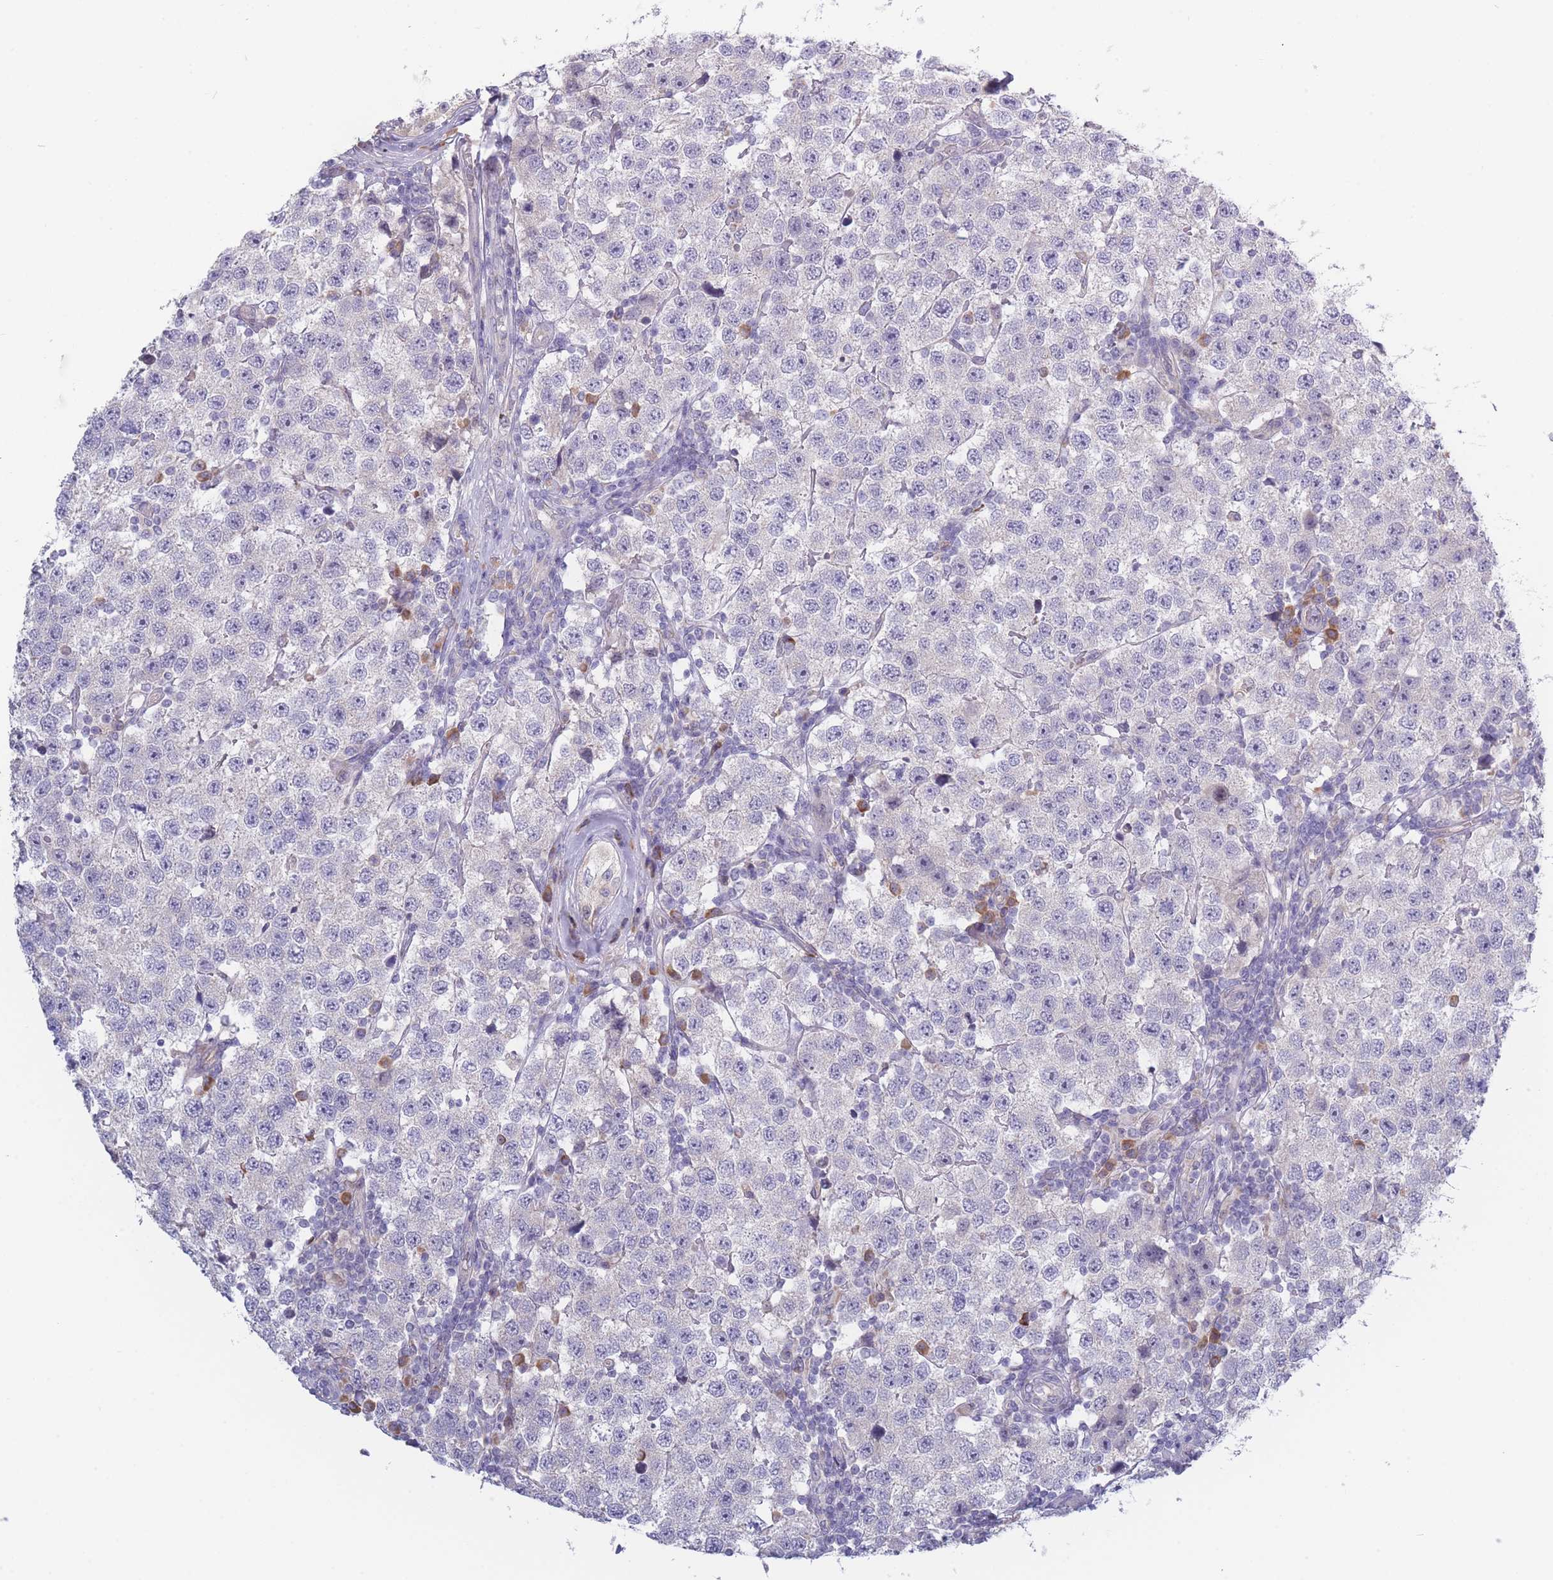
{"staining": {"intensity": "negative", "quantity": "none", "location": "none"}, "tissue": "testis cancer", "cell_type": "Tumor cells", "image_type": "cancer", "snomed": [{"axis": "morphology", "description": "Seminoma, NOS"}, {"axis": "topography", "description": "Testis"}], "caption": "DAB (3,3'-diaminobenzidine) immunohistochemical staining of testis seminoma reveals no significant positivity in tumor cells.", "gene": "FAM227B", "patient": {"sex": "male", "age": 34}}